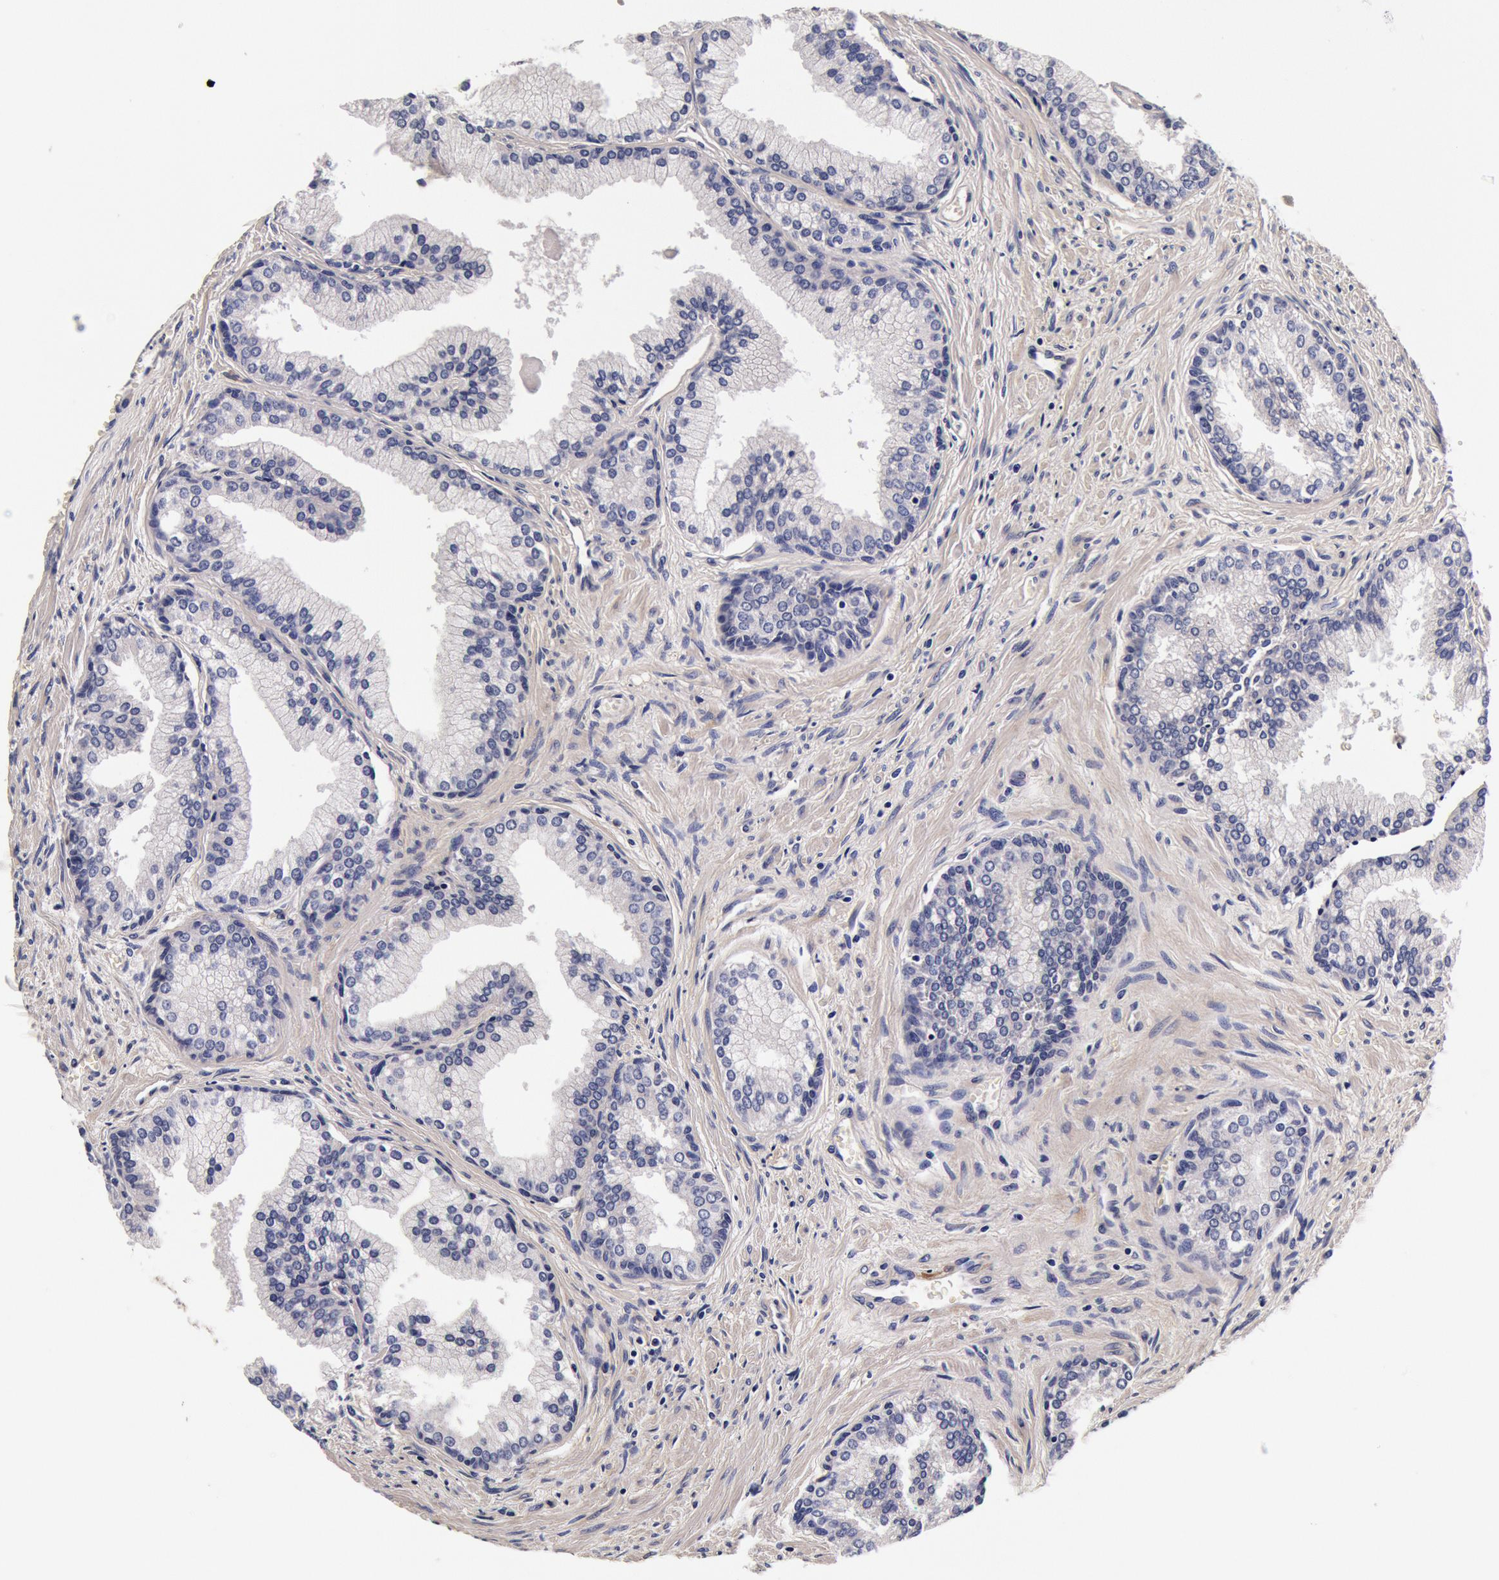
{"staining": {"intensity": "negative", "quantity": "none", "location": "none"}, "tissue": "prostate", "cell_type": "Glandular cells", "image_type": "normal", "snomed": [{"axis": "morphology", "description": "Normal tissue, NOS"}, {"axis": "topography", "description": "Prostate"}], "caption": "Immunohistochemistry (IHC) of normal prostate demonstrates no positivity in glandular cells.", "gene": "CCDC22", "patient": {"sex": "male", "age": 68}}